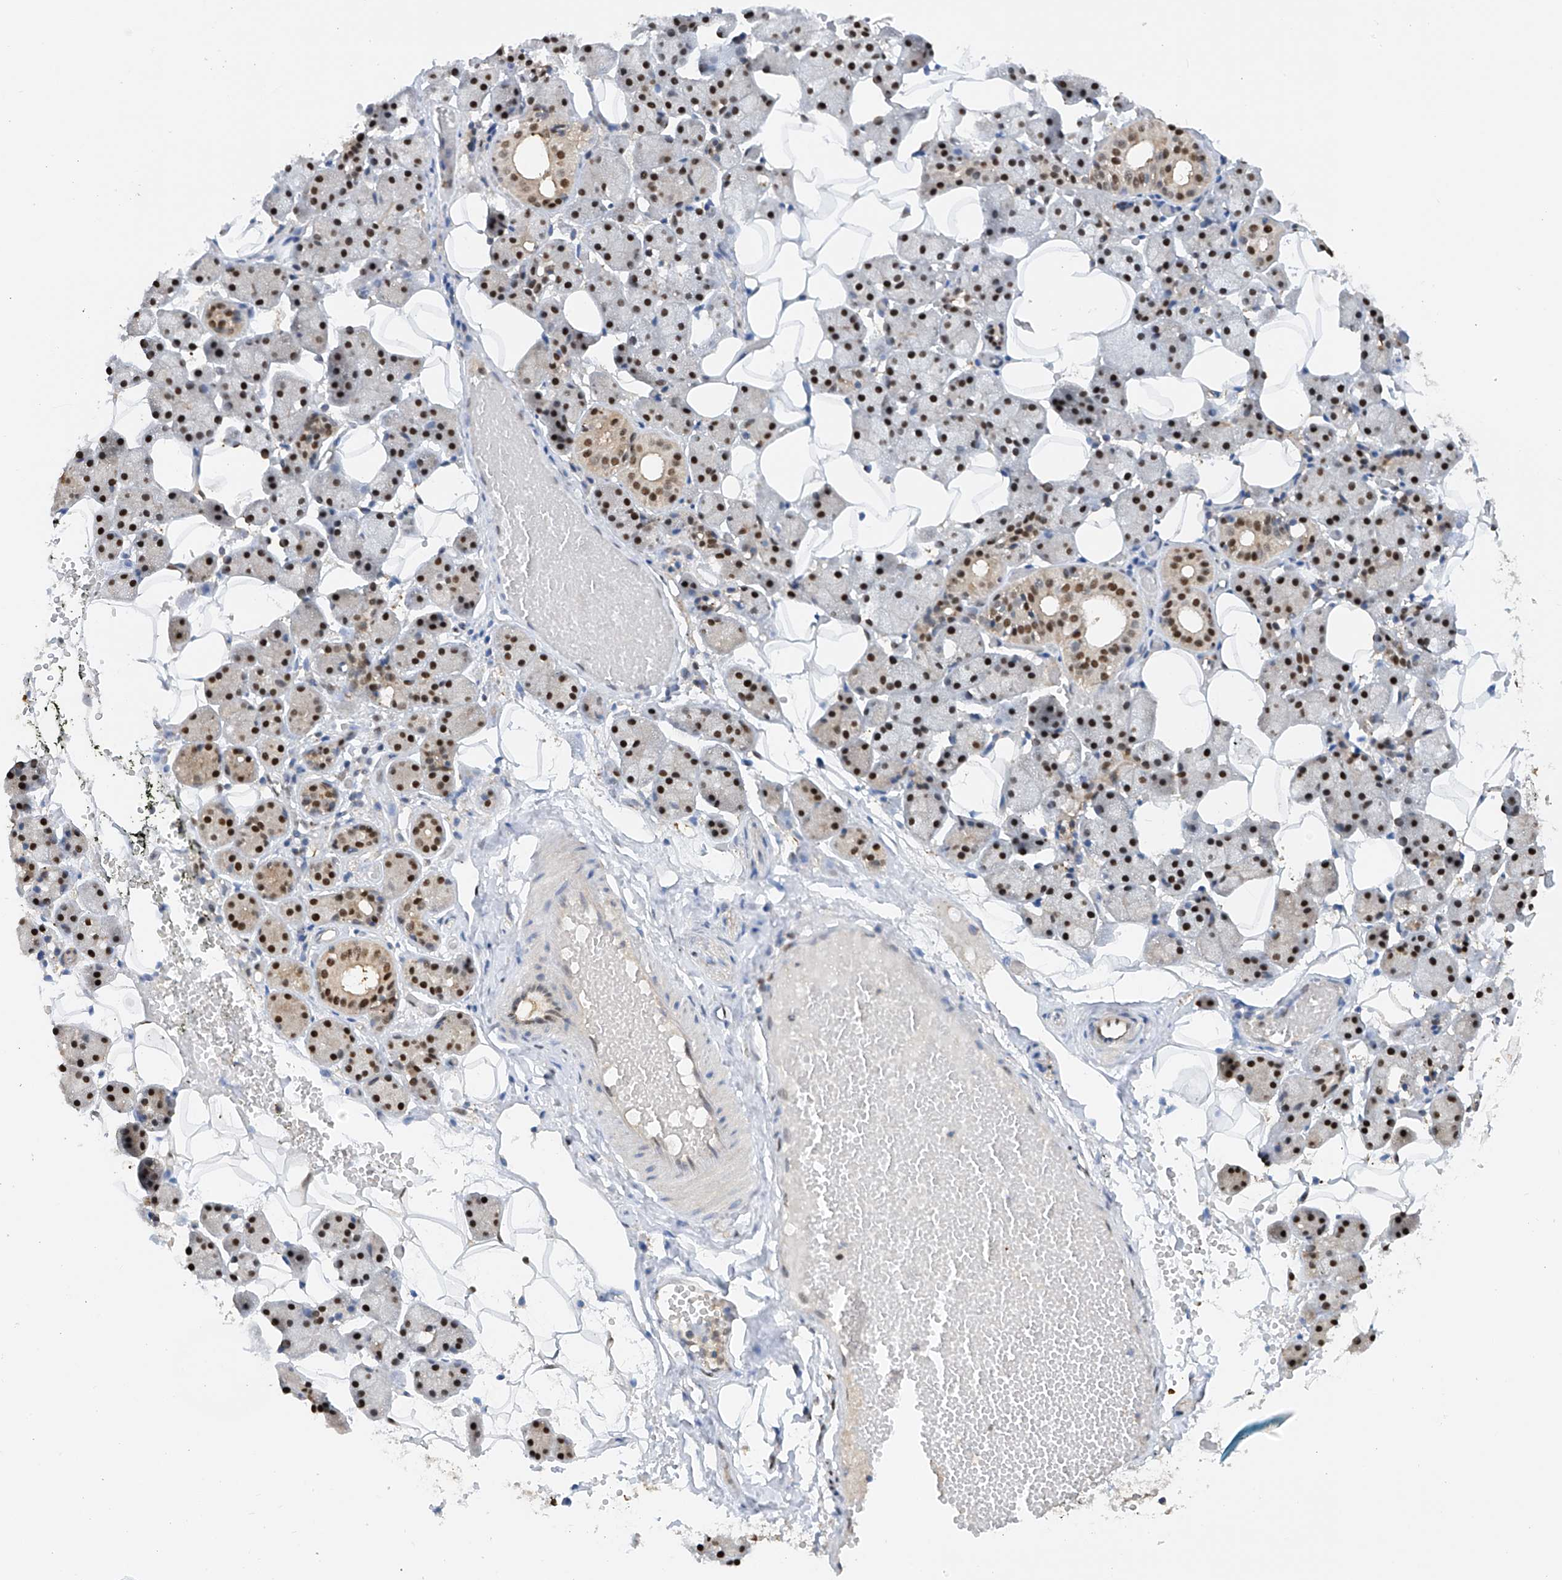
{"staining": {"intensity": "moderate", "quantity": "25%-75%", "location": "nuclear"}, "tissue": "salivary gland", "cell_type": "Glandular cells", "image_type": "normal", "snomed": [{"axis": "morphology", "description": "Normal tissue, NOS"}, {"axis": "topography", "description": "Salivary gland"}], "caption": "A photomicrograph of salivary gland stained for a protein reveals moderate nuclear brown staining in glandular cells. The protein of interest is stained brown, and the nuclei are stained in blue (DAB IHC with brightfield microscopy, high magnification).", "gene": "PMM1", "patient": {"sex": "female", "age": 33}}